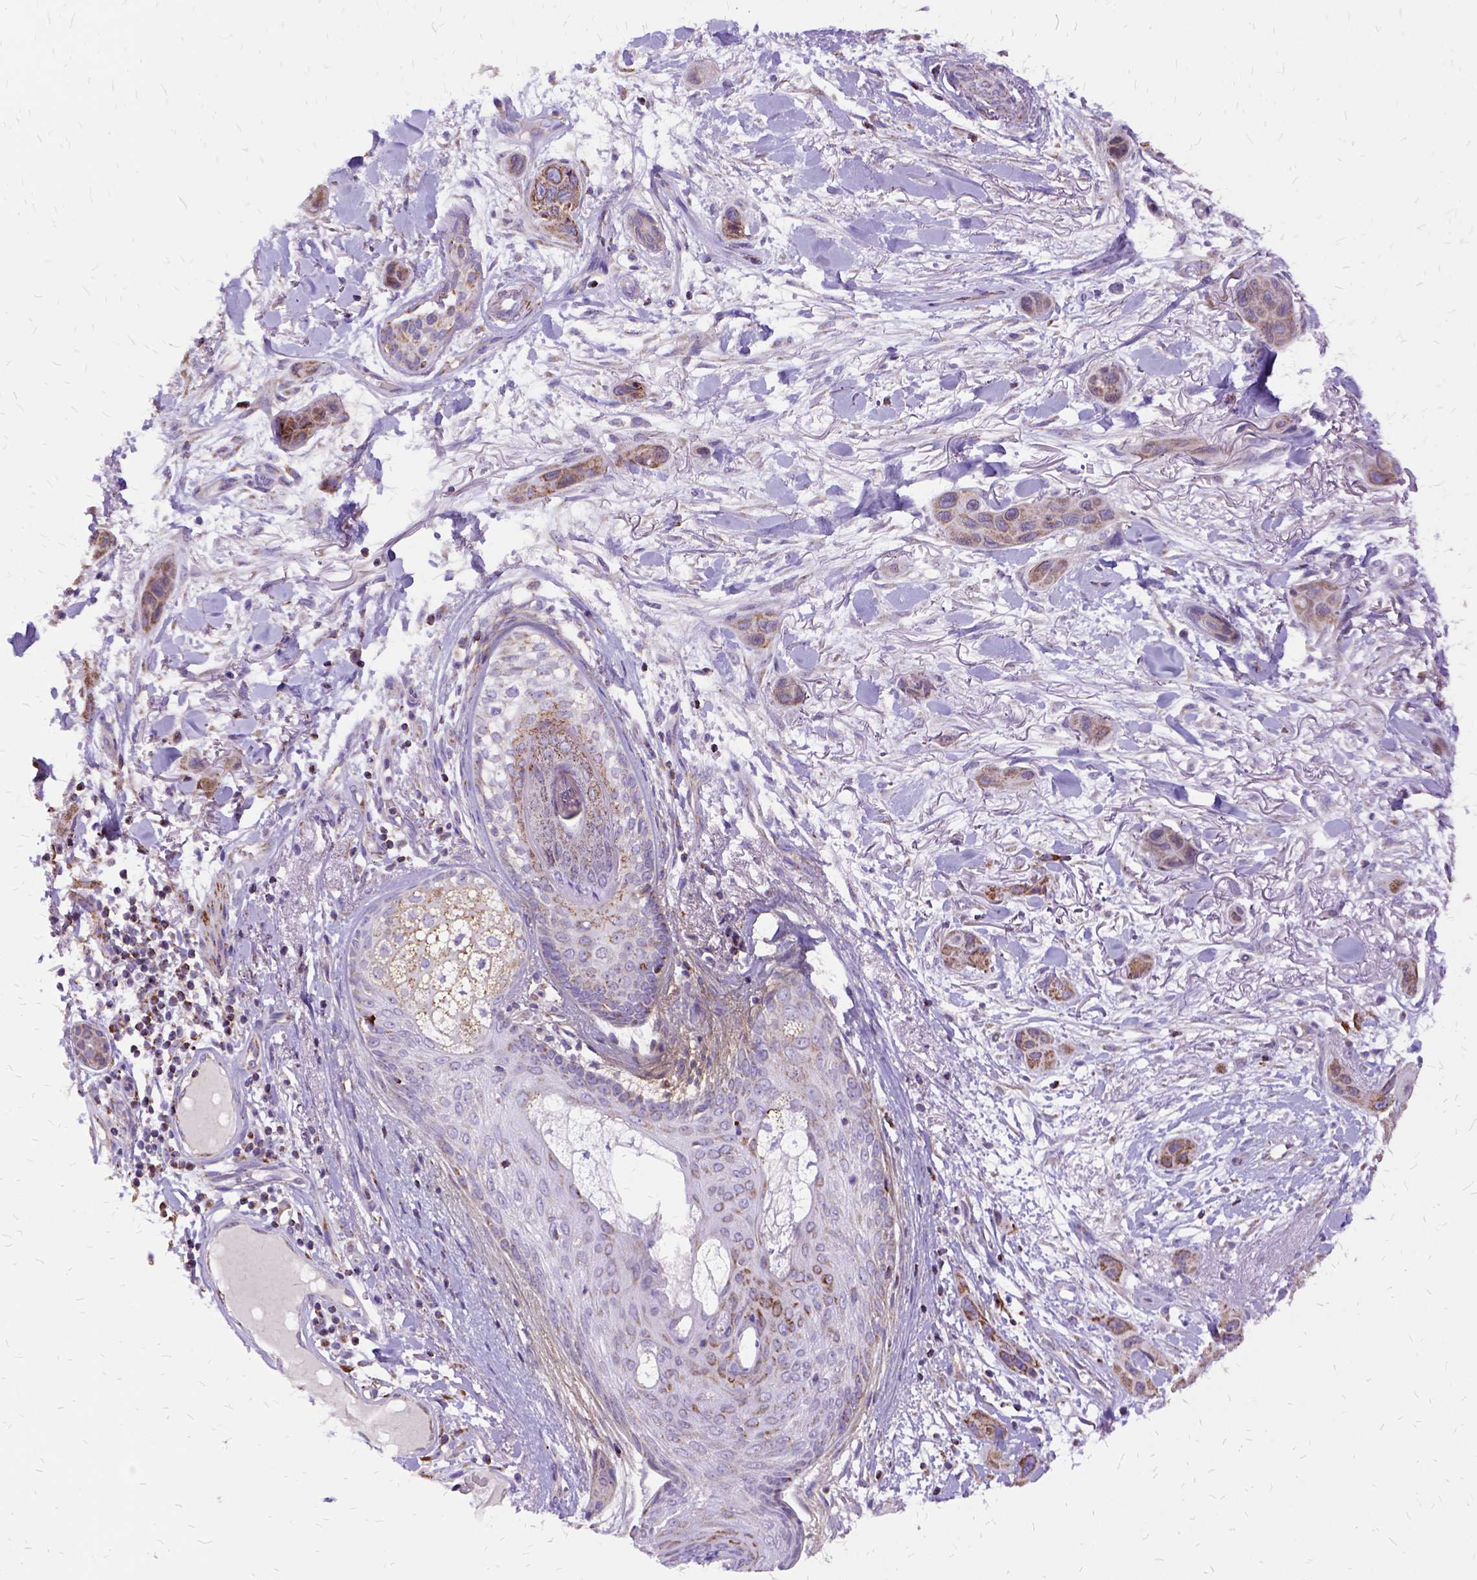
{"staining": {"intensity": "moderate", "quantity": ">75%", "location": "cytoplasmic/membranous"}, "tissue": "skin cancer", "cell_type": "Tumor cells", "image_type": "cancer", "snomed": [{"axis": "morphology", "description": "Squamous cell carcinoma, NOS"}, {"axis": "topography", "description": "Skin"}], "caption": "IHC staining of skin cancer (squamous cell carcinoma), which demonstrates medium levels of moderate cytoplasmic/membranous positivity in about >75% of tumor cells indicating moderate cytoplasmic/membranous protein positivity. The staining was performed using DAB (brown) for protein detection and nuclei were counterstained in hematoxylin (blue).", "gene": "OXCT1", "patient": {"sex": "male", "age": 79}}